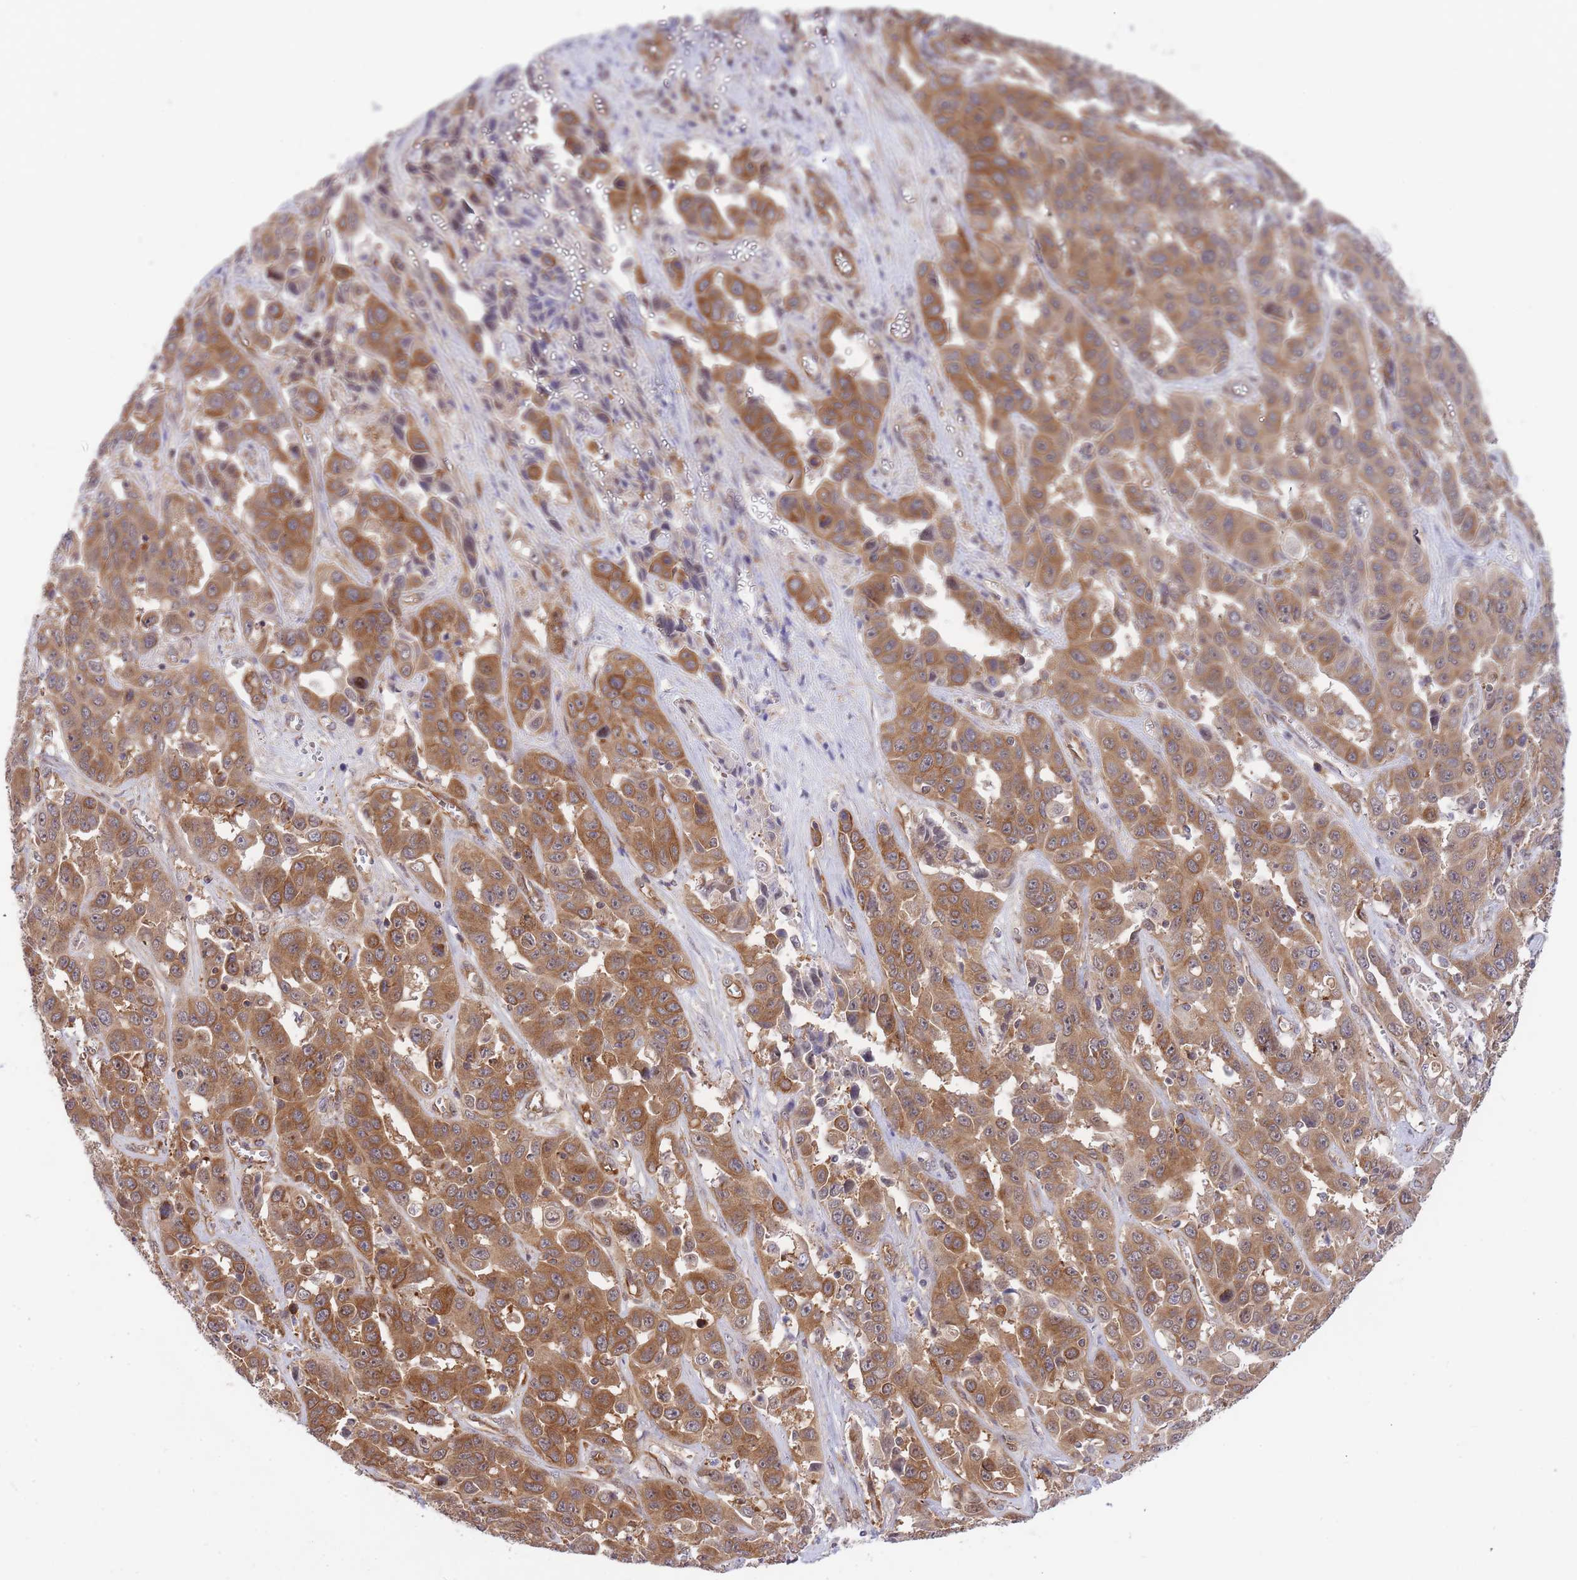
{"staining": {"intensity": "moderate", "quantity": ">75%", "location": "cytoplasmic/membranous"}, "tissue": "liver cancer", "cell_type": "Tumor cells", "image_type": "cancer", "snomed": [{"axis": "morphology", "description": "Cholangiocarcinoma"}, {"axis": "topography", "description": "Liver"}], "caption": "Liver cholangiocarcinoma was stained to show a protein in brown. There is medium levels of moderate cytoplasmic/membranous positivity in about >75% of tumor cells.", "gene": "EXOSC8", "patient": {"sex": "female", "age": 52}}